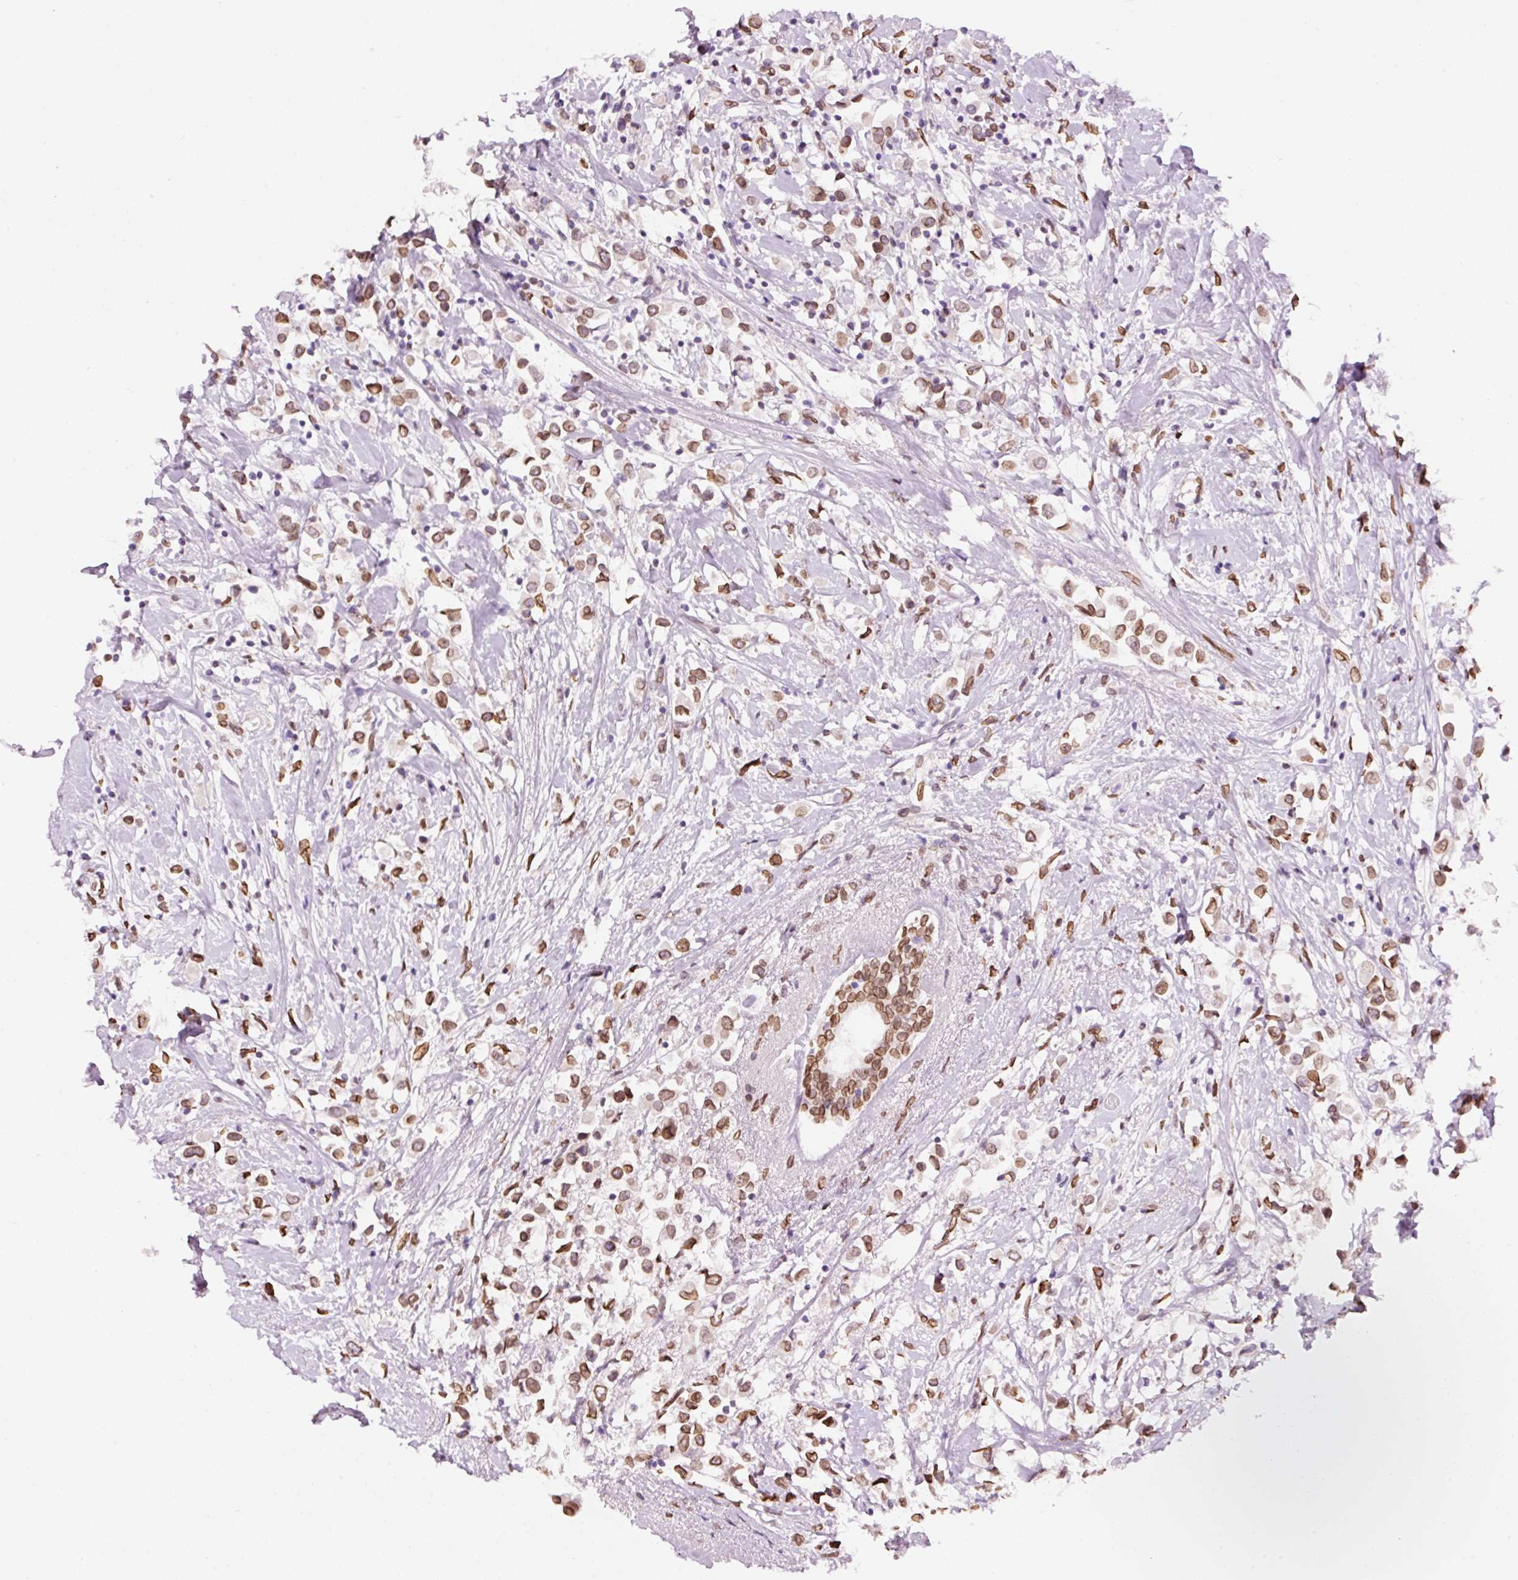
{"staining": {"intensity": "moderate", "quantity": ">75%", "location": "cytoplasmic/membranous,nuclear"}, "tissue": "breast cancer", "cell_type": "Tumor cells", "image_type": "cancer", "snomed": [{"axis": "morphology", "description": "Duct carcinoma"}, {"axis": "topography", "description": "Breast"}], "caption": "Moderate cytoplasmic/membranous and nuclear protein expression is present in about >75% of tumor cells in breast cancer (invasive ductal carcinoma).", "gene": "ZNF224", "patient": {"sex": "female", "age": 61}}